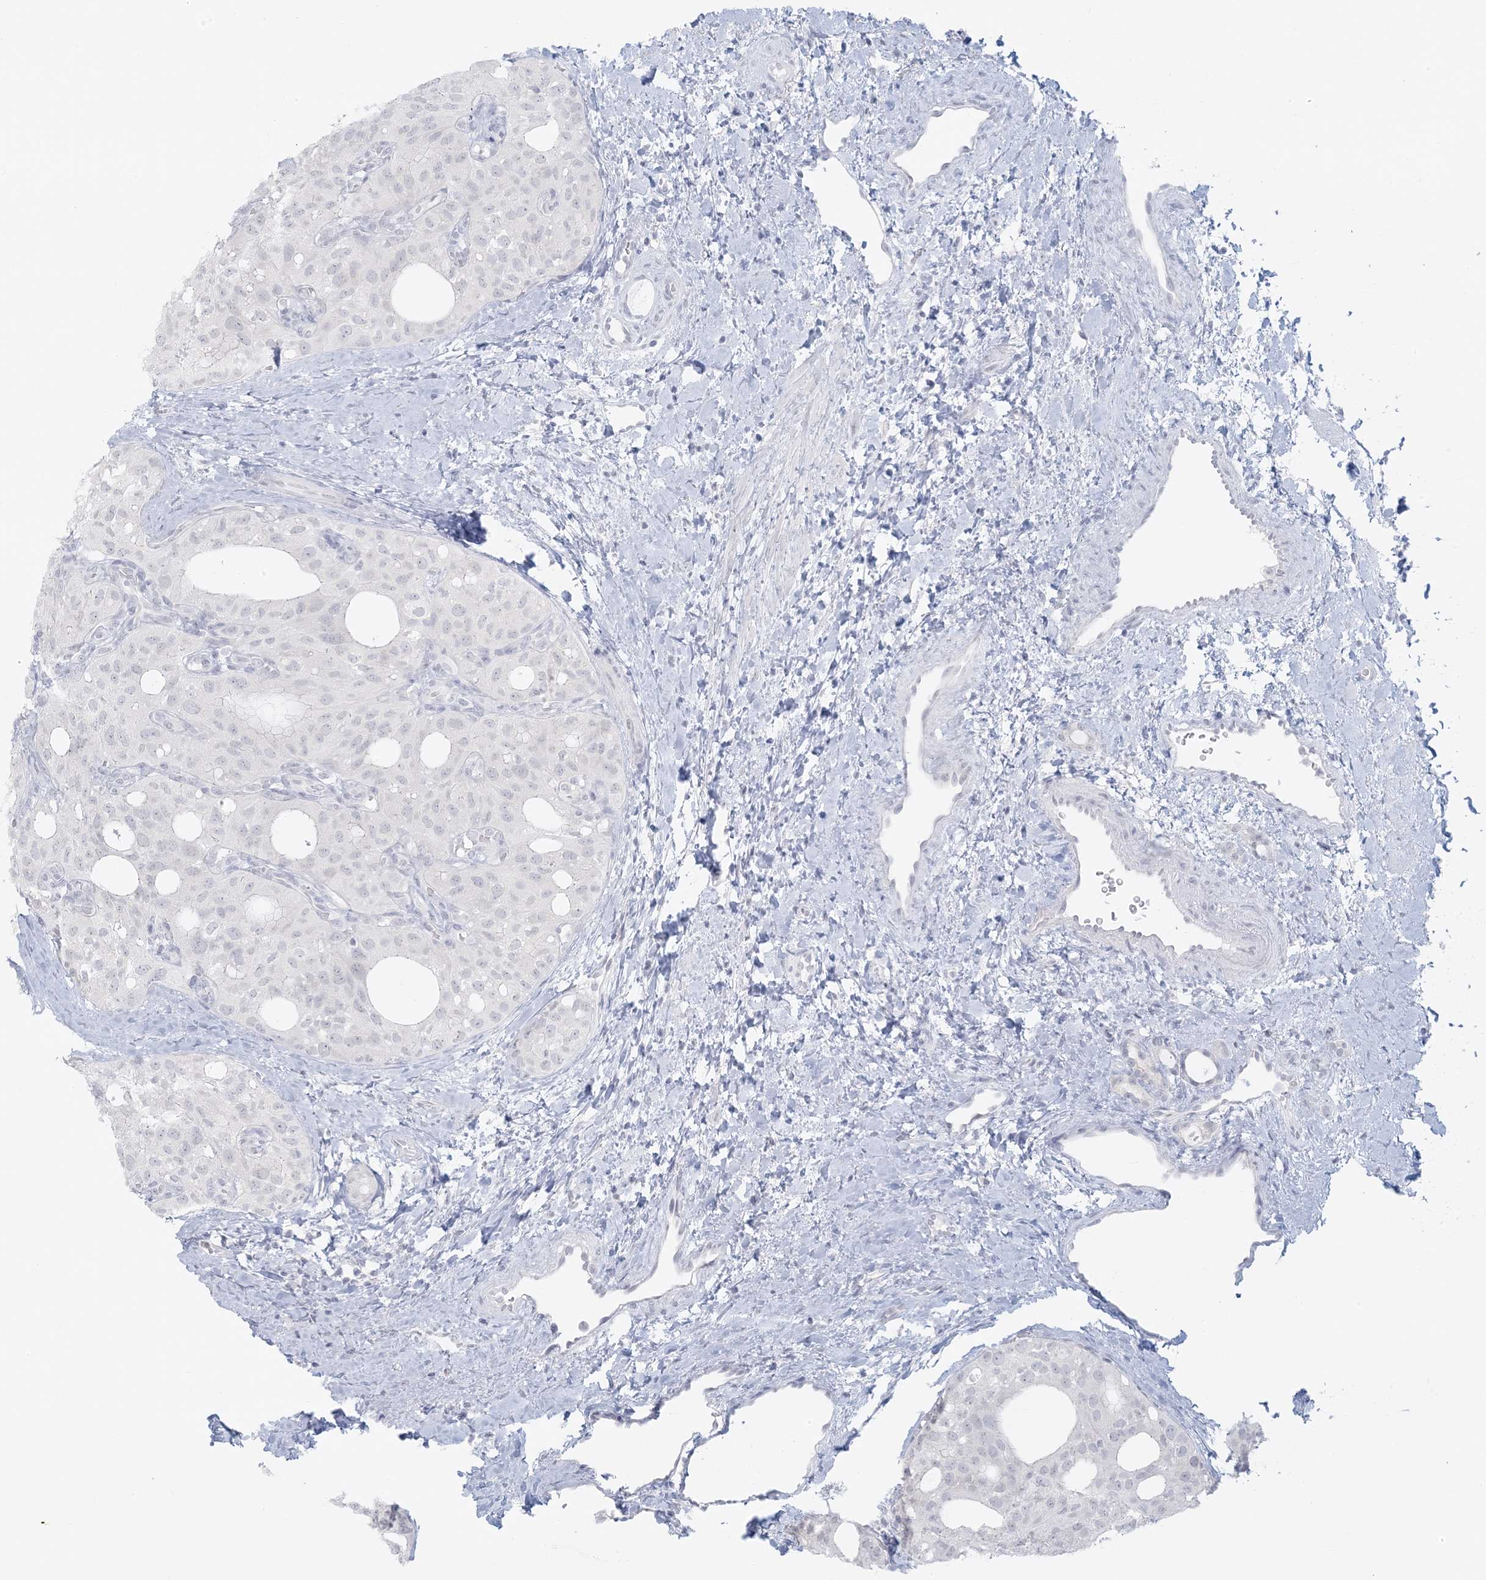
{"staining": {"intensity": "negative", "quantity": "none", "location": "none"}, "tissue": "thyroid cancer", "cell_type": "Tumor cells", "image_type": "cancer", "snomed": [{"axis": "morphology", "description": "Follicular adenoma carcinoma, NOS"}, {"axis": "topography", "description": "Thyroid gland"}], "caption": "DAB (3,3'-diaminobenzidine) immunohistochemical staining of human thyroid follicular adenoma carcinoma reveals no significant staining in tumor cells. Nuclei are stained in blue.", "gene": "LIPT1", "patient": {"sex": "male", "age": 75}}